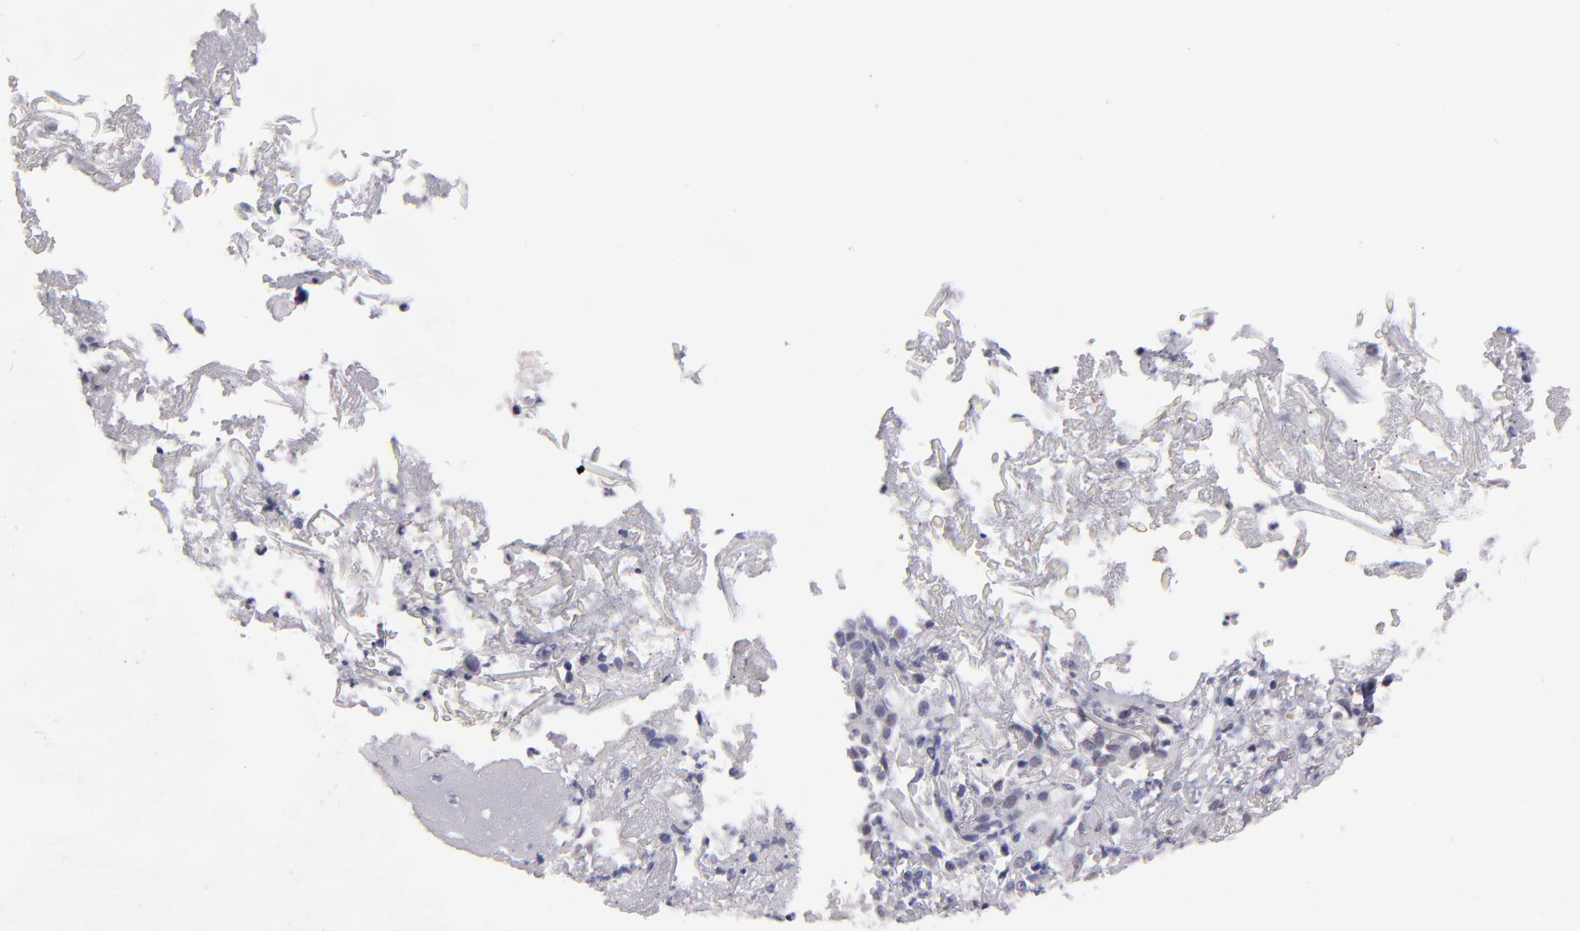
{"staining": {"intensity": "weak", "quantity": "25%-75%", "location": "nuclear"}, "tissue": "skin cancer", "cell_type": "Tumor cells", "image_type": "cancer", "snomed": [{"axis": "morphology", "description": "Squamous cell carcinoma, NOS"}, {"axis": "topography", "description": "Skin"}], "caption": "Immunohistochemical staining of skin cancer (squamous cell carcinoma) shows weak nuclear protein positivity in about 25%-75% of tumor cells. Using DAB (3,3'-diaminobenzidine) (brown) and hematoxylin (blue) stains, captured at high magnification using brightfield microscopy.", "gene": "OTUB2", "patient": {"sex": "male", "age": 65}}